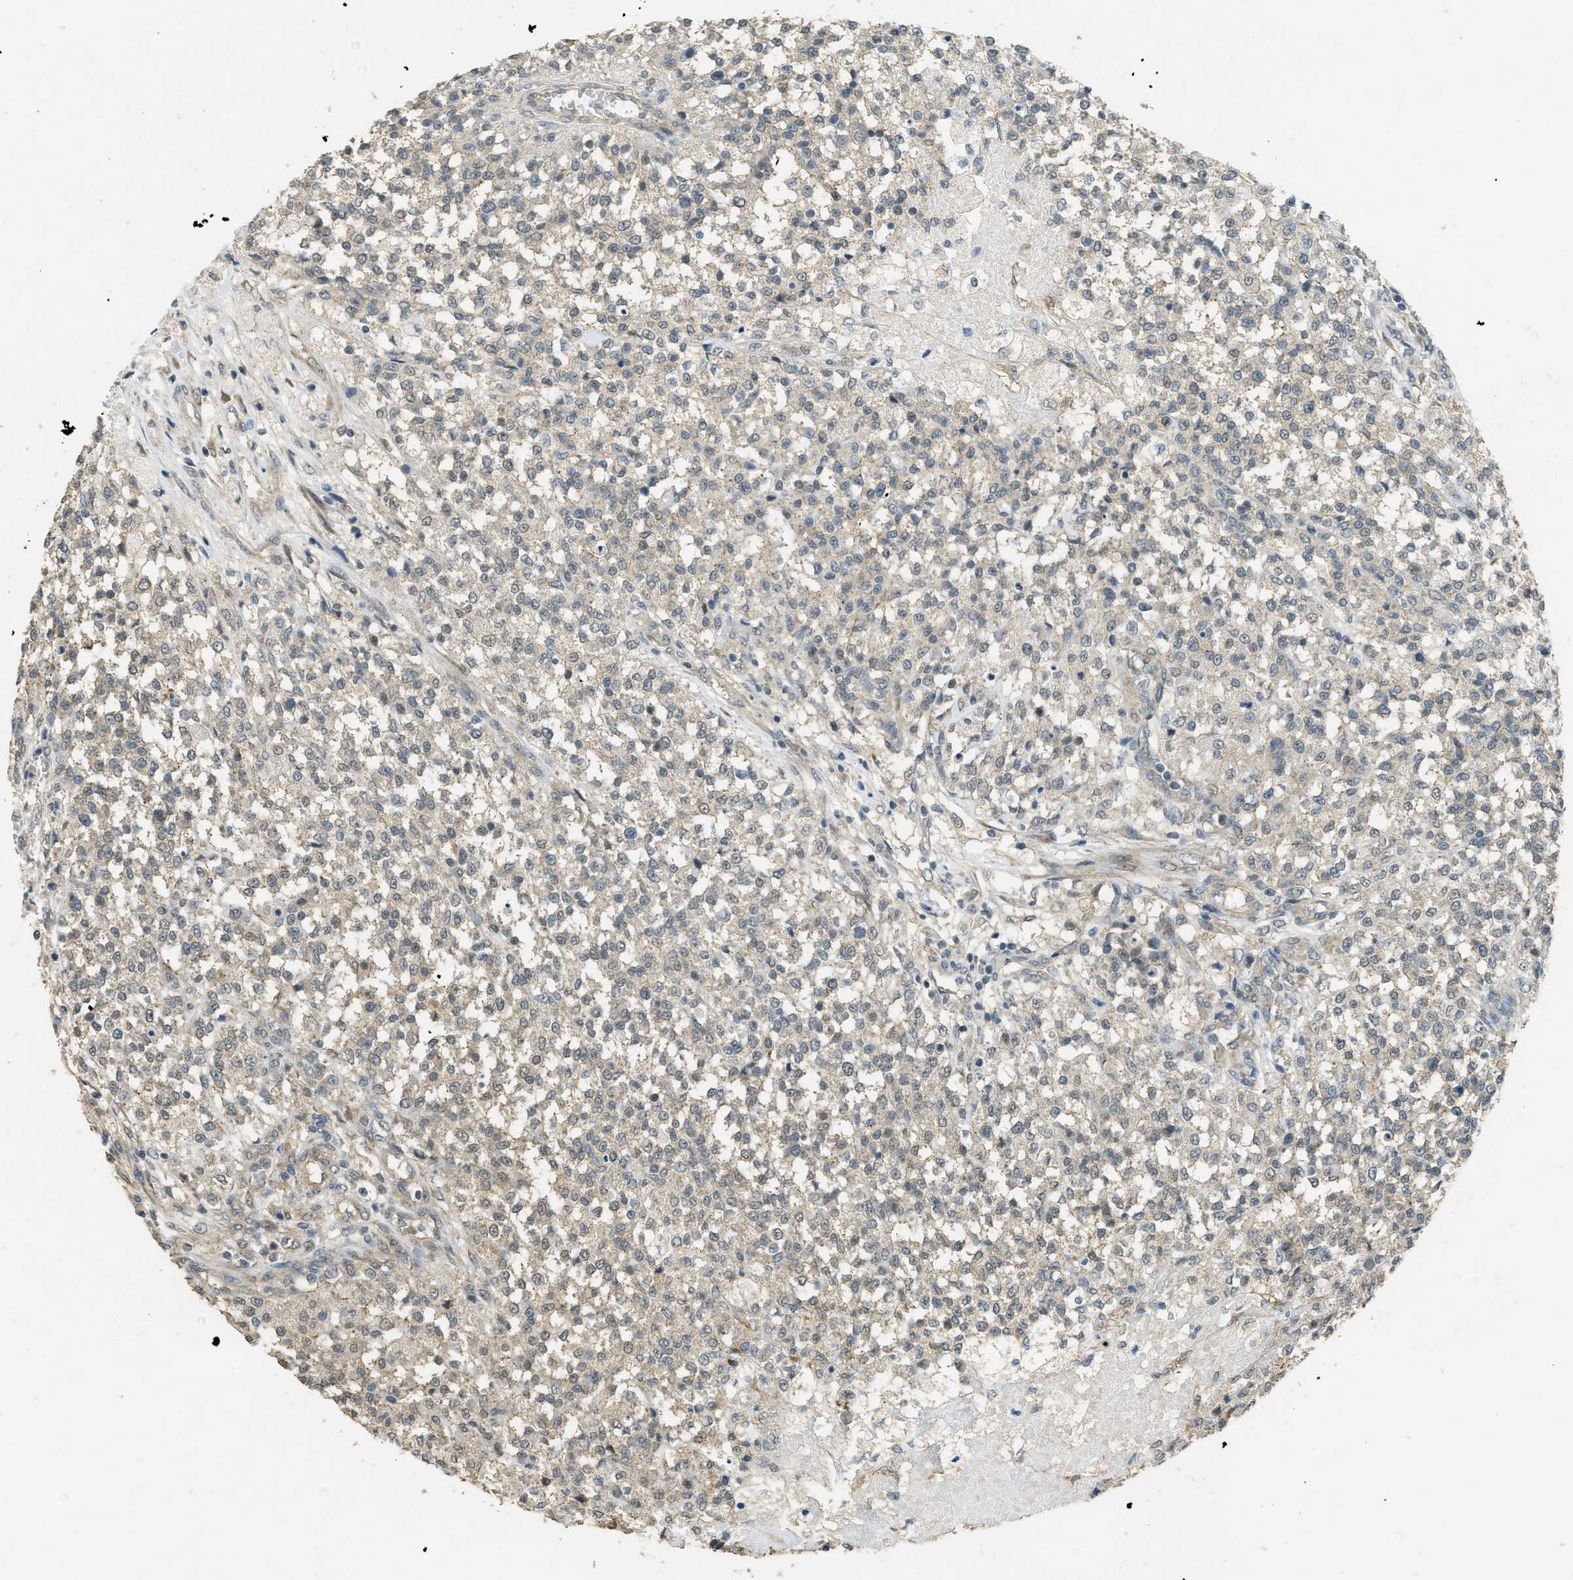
{"staining": {"intensity": "weak", "quantity": "<25%", "location": "cytoplasmic/membranous"}, "tissue": "testis cancer", "cell_type": "Tumor cells", "image_type": "cancer", "snomed": [{"axis": "morphology", "description": "Seminoma, NOS"}, {"axis": "topography", "description": "Testis"}], "caption": "The histopathology image exhibits no staining of tumor cells in seminoma (testis).", "gene": "IGF2BP2", "patient": {"sex": "male", "age": 59}}